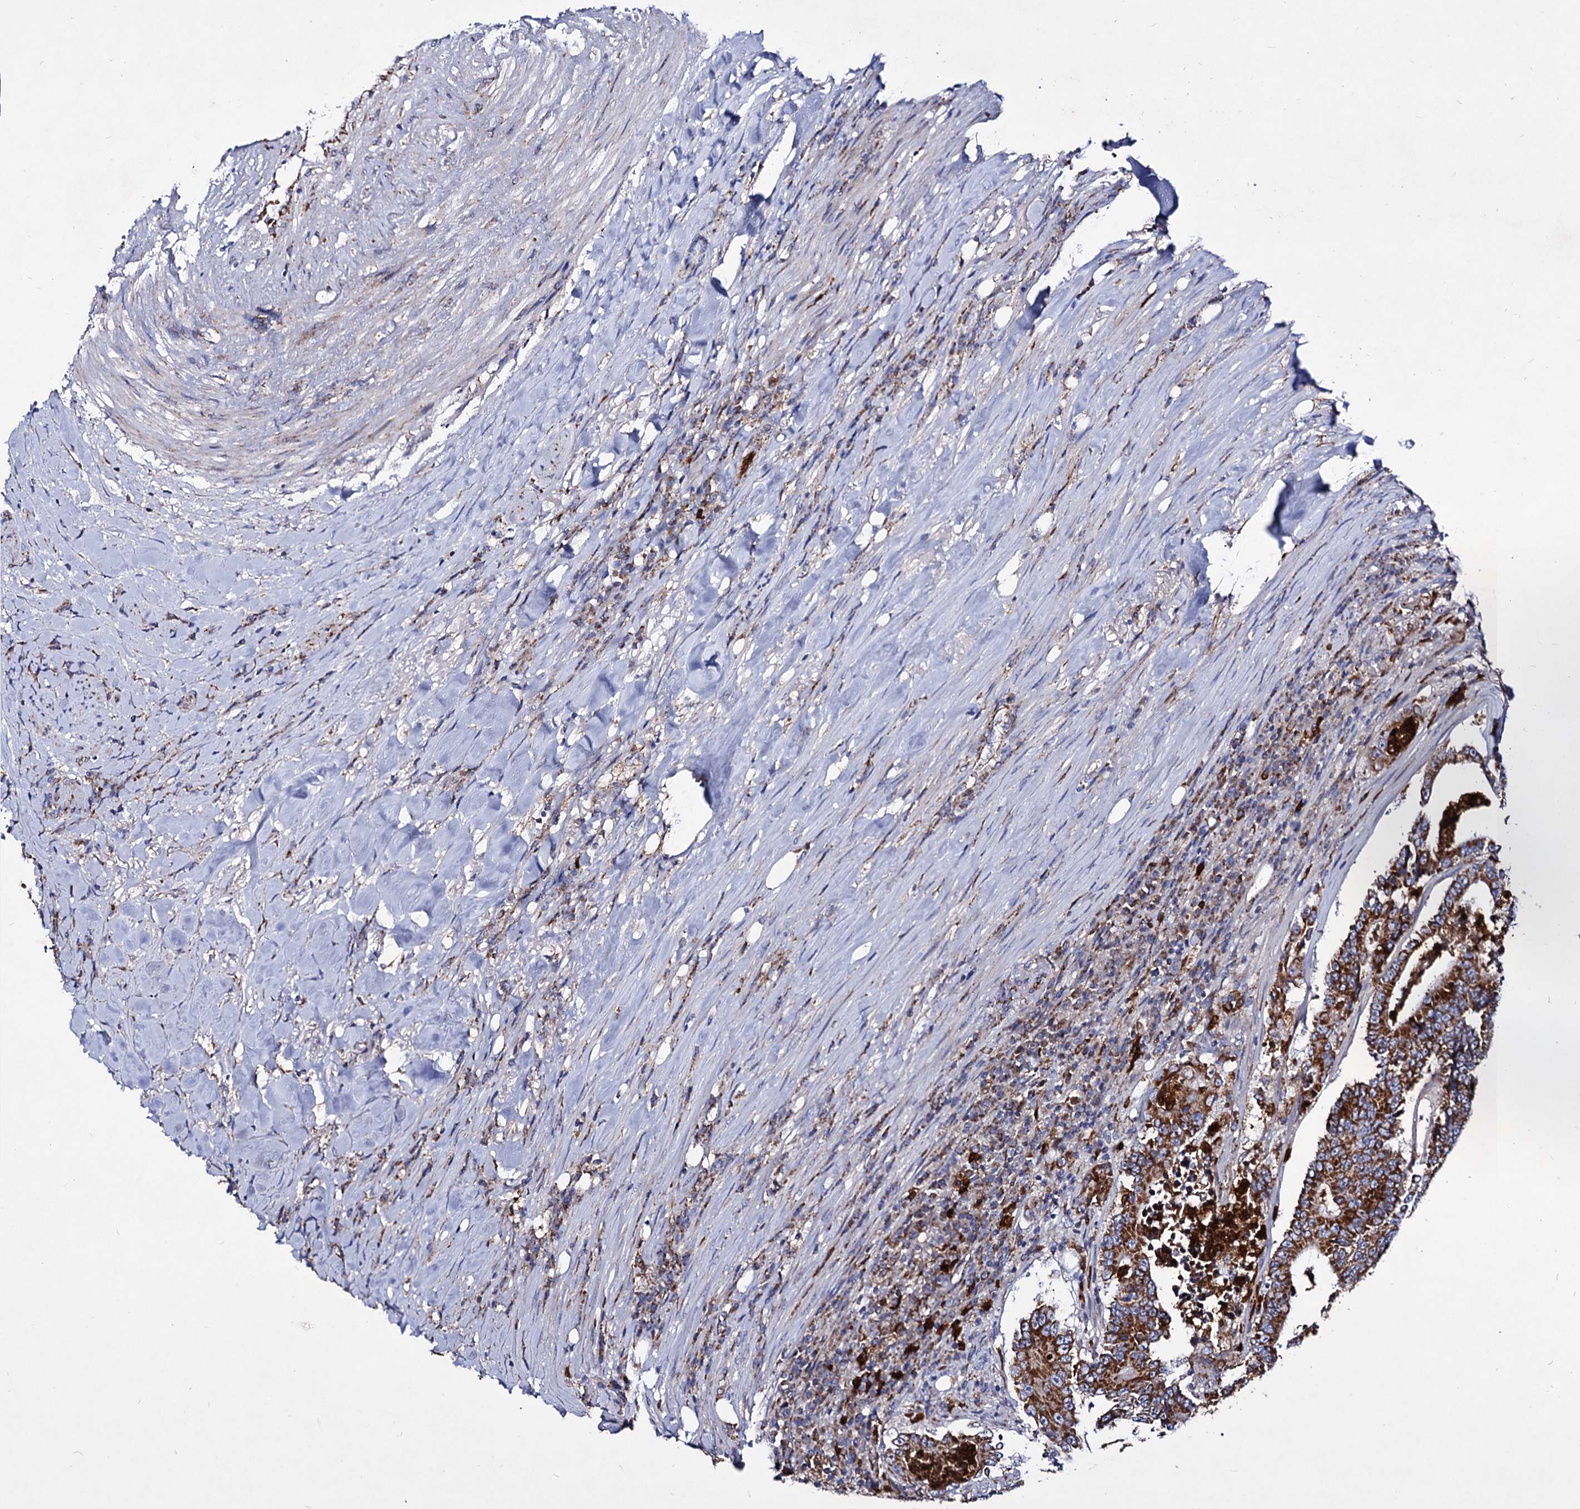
{"staining": {"intensity": "strong", "quantity": ">75%", "location": "cytoplasmic/membranous"}, "tissue": "colorectal cancer", "cell_type": "Tumor cells", "image_type": "cancer", "snomed": [{"axis": "morphology", "description": "Adenocarcinoma, NOS"}, {"axis": "topography", "description": "Colon"}], "caption": "Colorectal cancer (adenocarcinoma) stained for a protein demonstrates strong cytoplasmic/membranous positivity in tumor cells.", "gene": "ACAD9", "patient": {"sex": "male", "age": 83}}